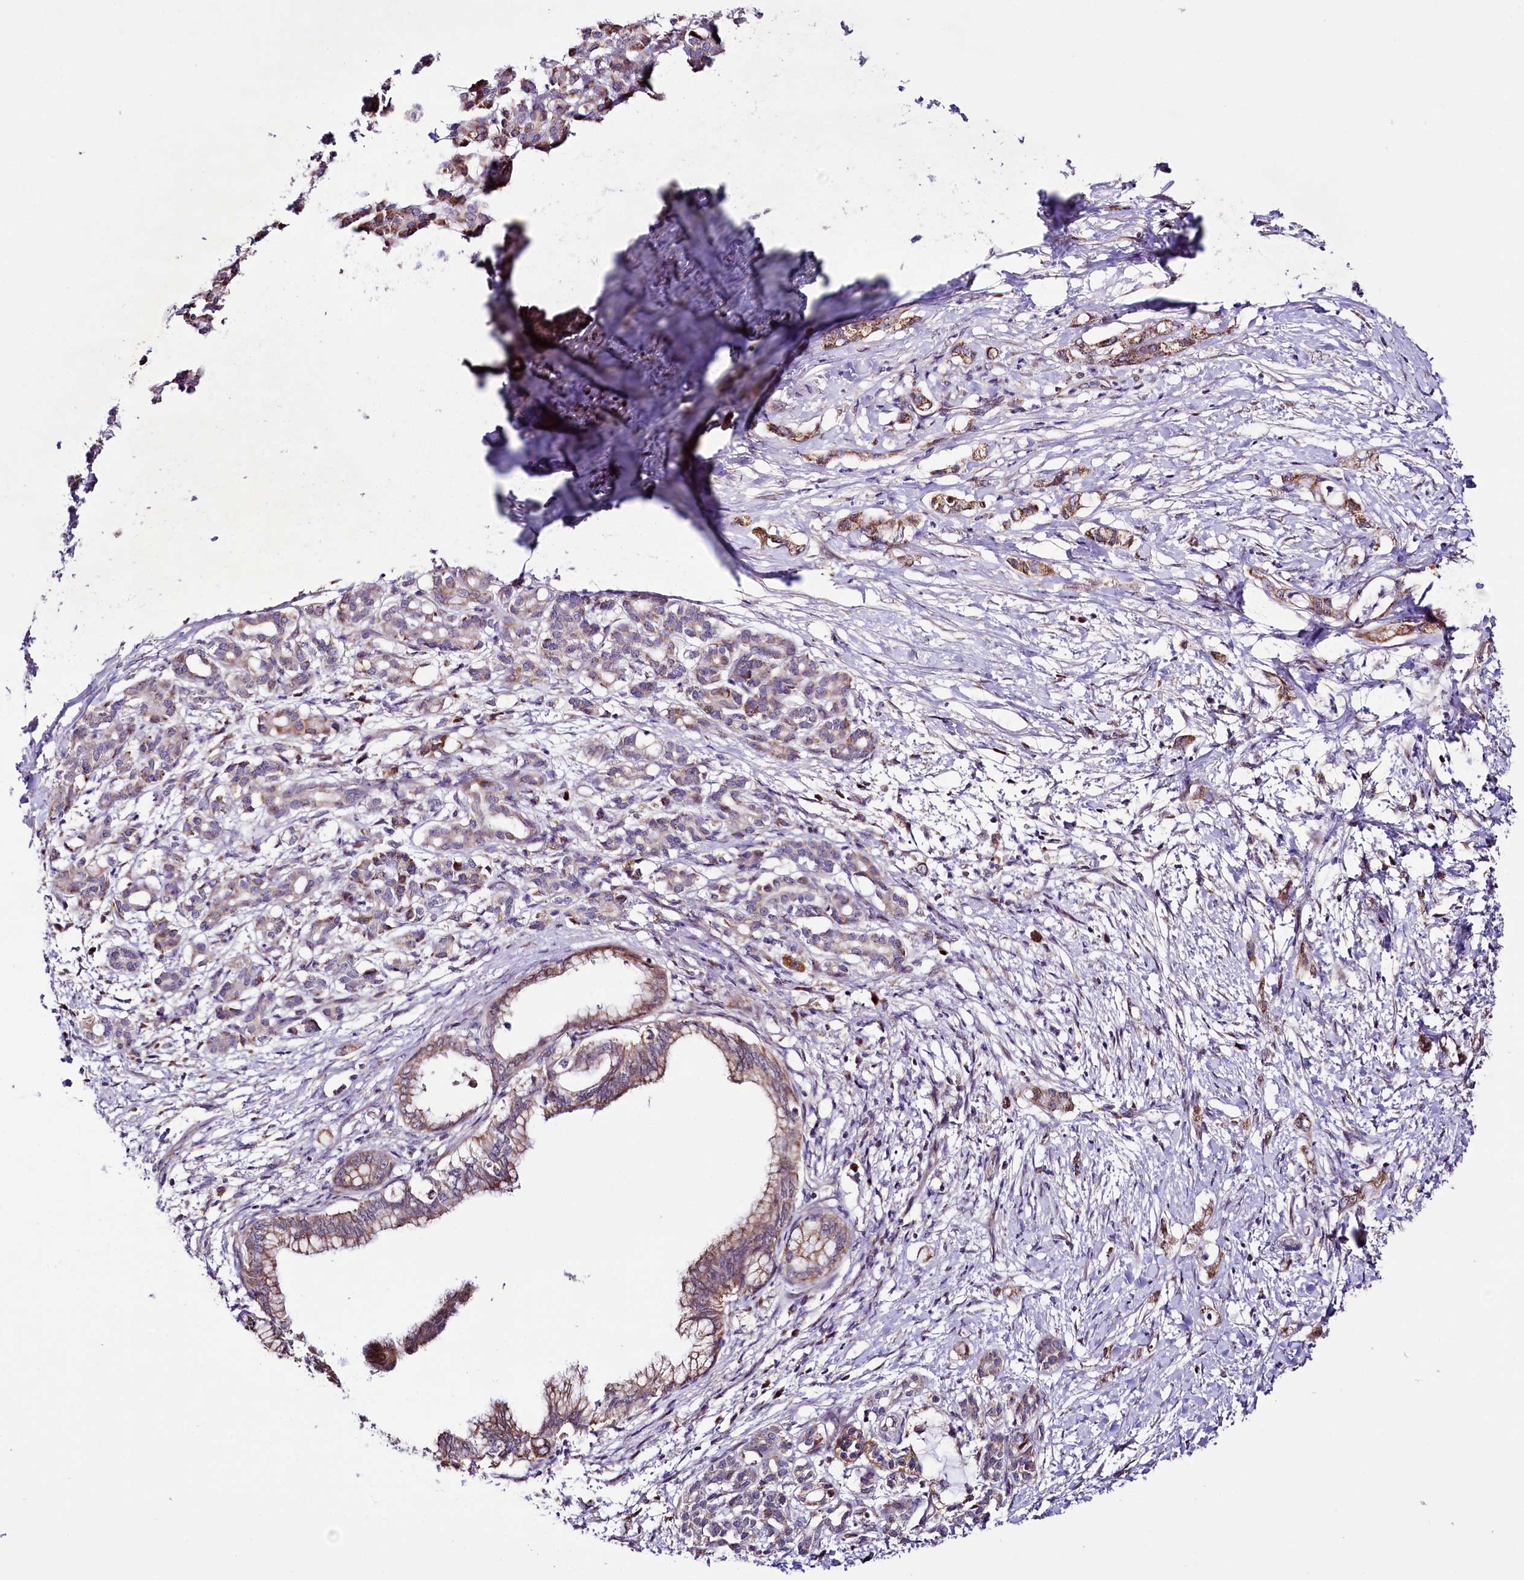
{"staining": {"intensity": "moderate", "quantity": ">75%", "location": "cytoplasmic/membranous"}, "tissue": "pancreatic cancer", "cell_type": "Tumor cells", "image_type": "cancer", "snomed": [{"axis": "morphology", "description": "Adenocarcinoma, NOS"}, {"axis": "topography", "description": "Pancreas"}], "caption": "The photomicrograph shows staining of pancreatic adenocarcinoma, revealing moderate cytoplasmic/membranous protein positivity (brown color) within tumor cells.", "gene": "ST7", "patient": {"sex": "female", "age": 55}}